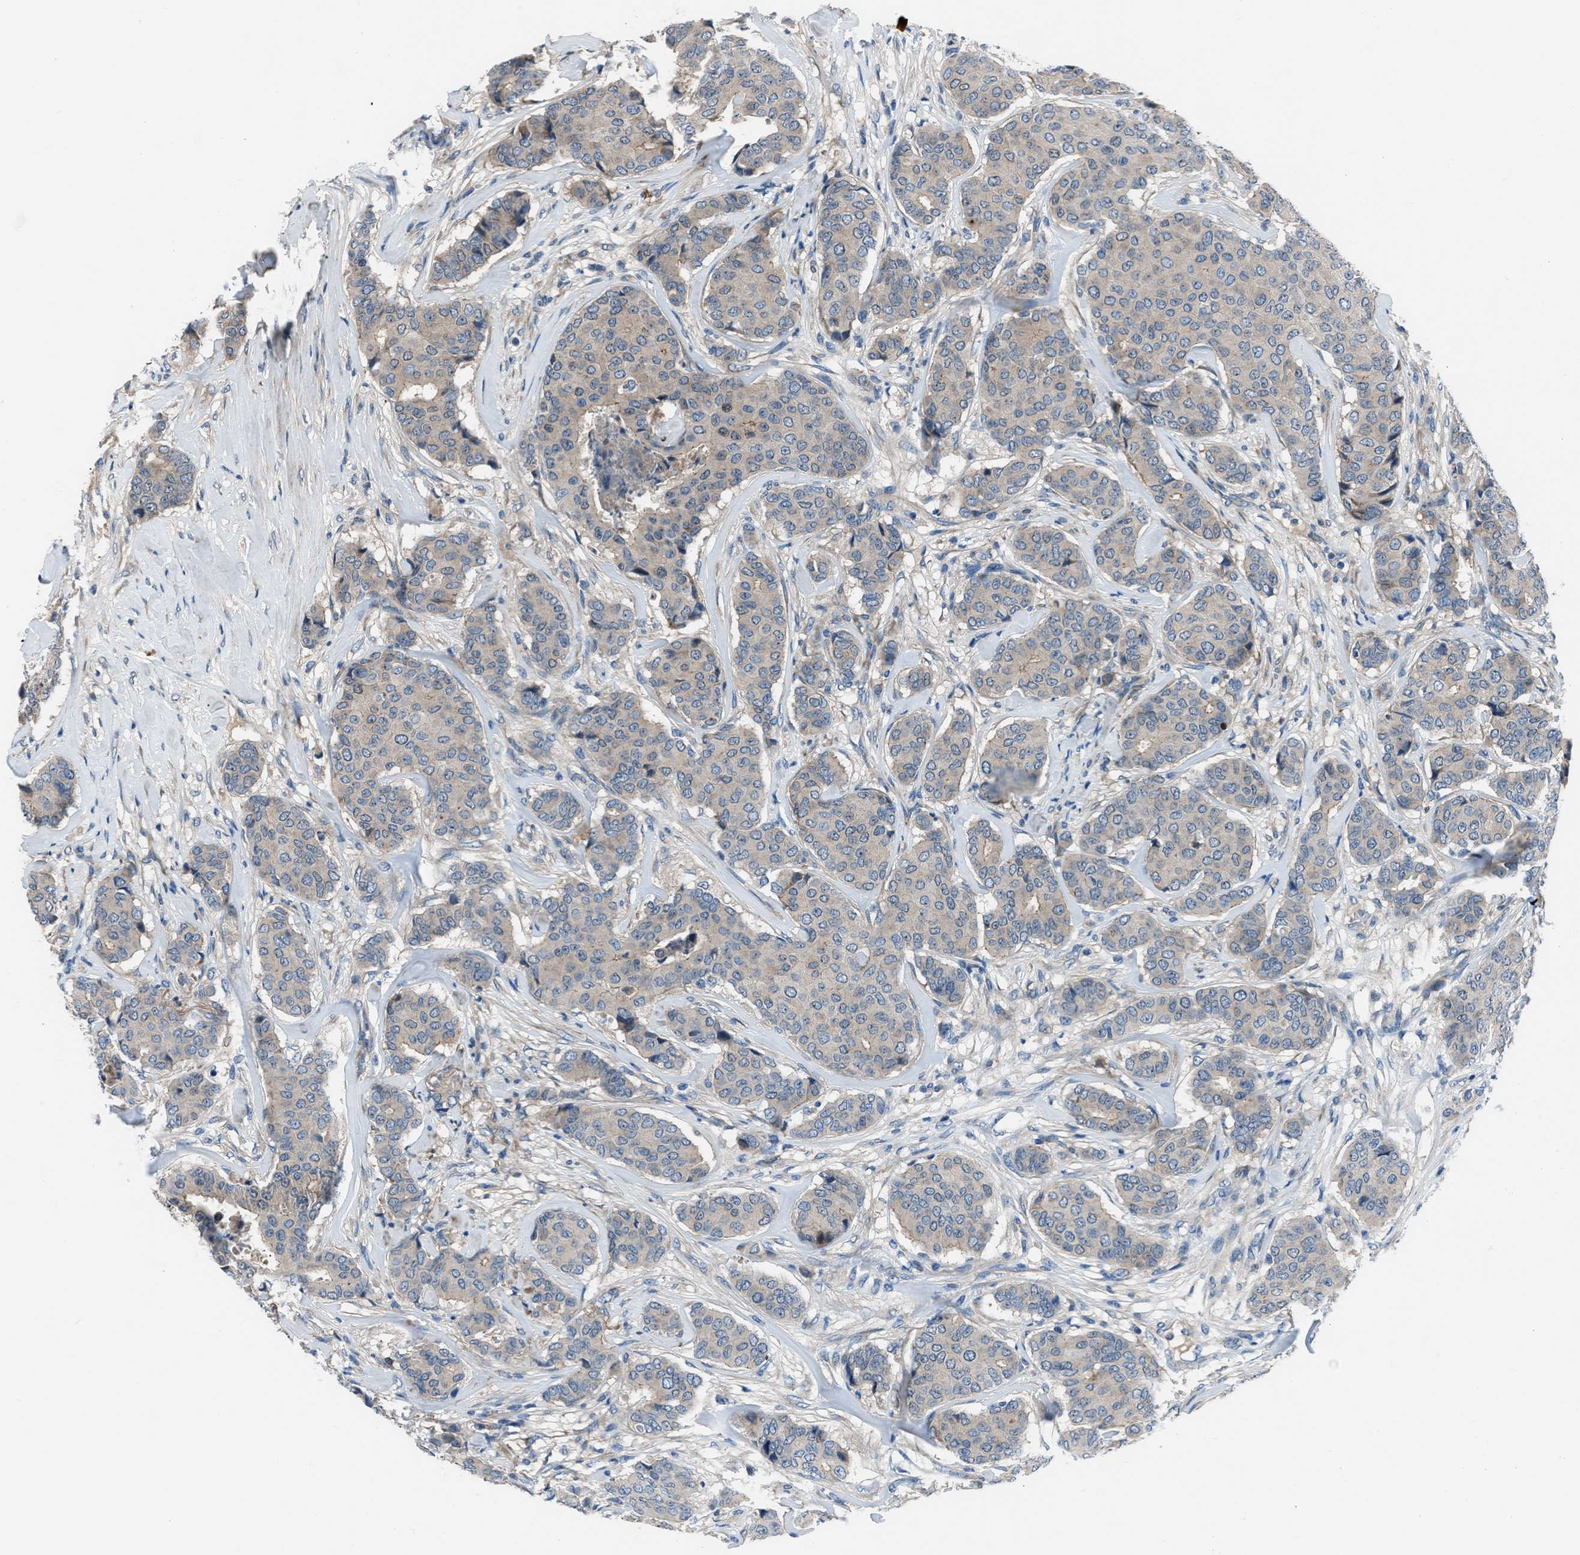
{"staining": {"intensity": "negative", "quantity": "none", "location": "none"}, "tissue": "breast cancer", "cell_type": "Tumor cells", "image_type": "cancer", "snomed": [{"axis": "morphology", "description": "Duct carcinoma"}, {"axis": "topography", "description": "Breast"}], "caption": "An immunohistochemistry (IHC) histopathology image of breast invasive ductal carcinoma is shown. There is no staining in tumor cells of breast invasive ductal carcinoma.", "gene": "SLC38A6", "patient": {"sex": "female", "age": 75}}